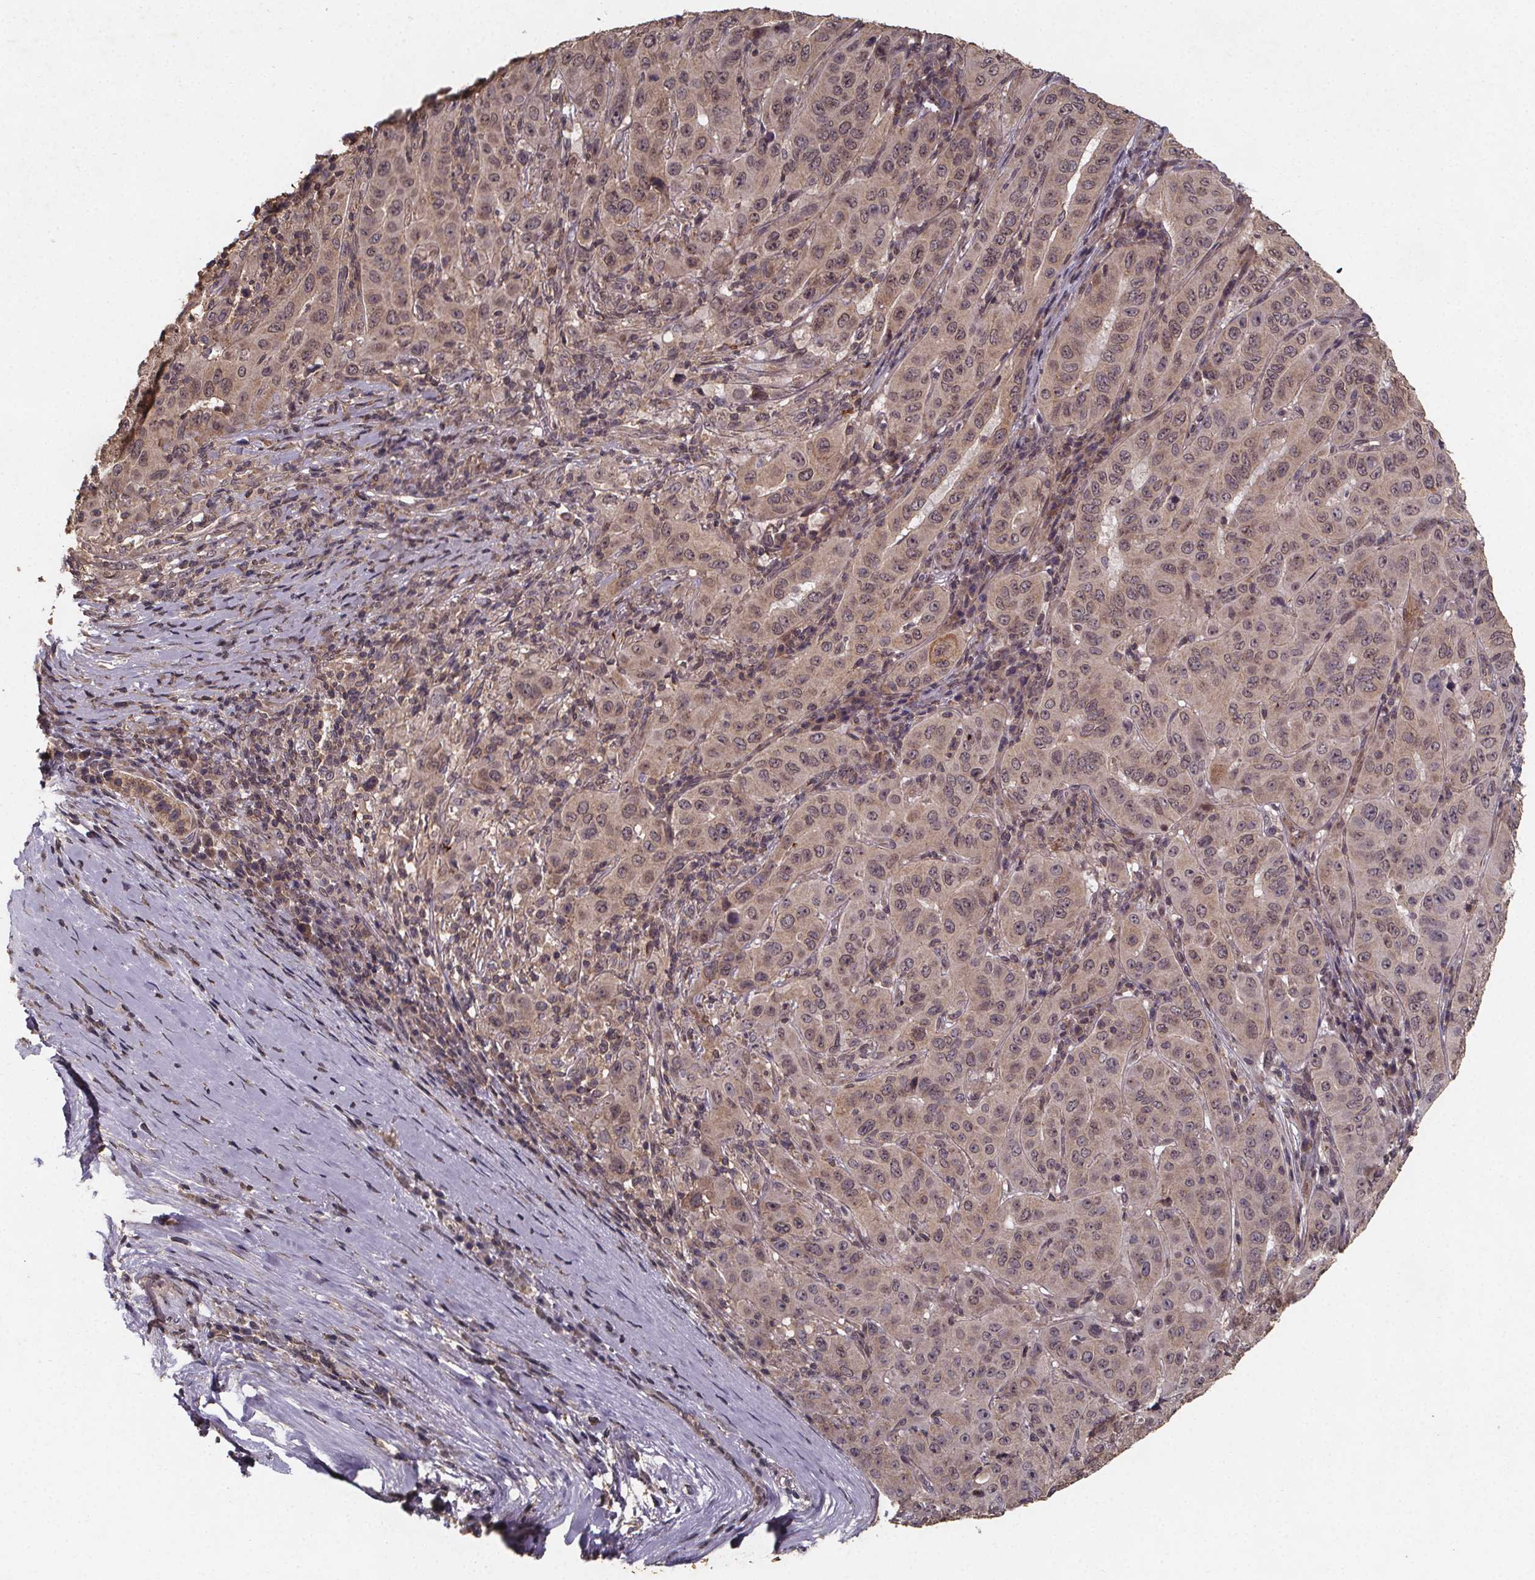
{"staining": {"intensity": "weak", "quantity": ">75%", "location": "cytoplasmic/membranous,nuclear"}, "tissue": "pancreatic cancer", "cell_type": "Tumor cells", "image_type": "cancer", "snomed": [{"axis": "morphology", "description": "Adenocarcinoma, NOS"}, {"axis": "topography", "description": "Pancreas"}], "caption": "IHC histopathology image of pancreatic cancer stained for a protein (brown), which demonstrates low levels of weak cytoplasmic/membranous and nuclear positivity in about >75% of tumor cells.", "gene": "PIERCE2", "patient": {"sex": "male", "age": 63}}